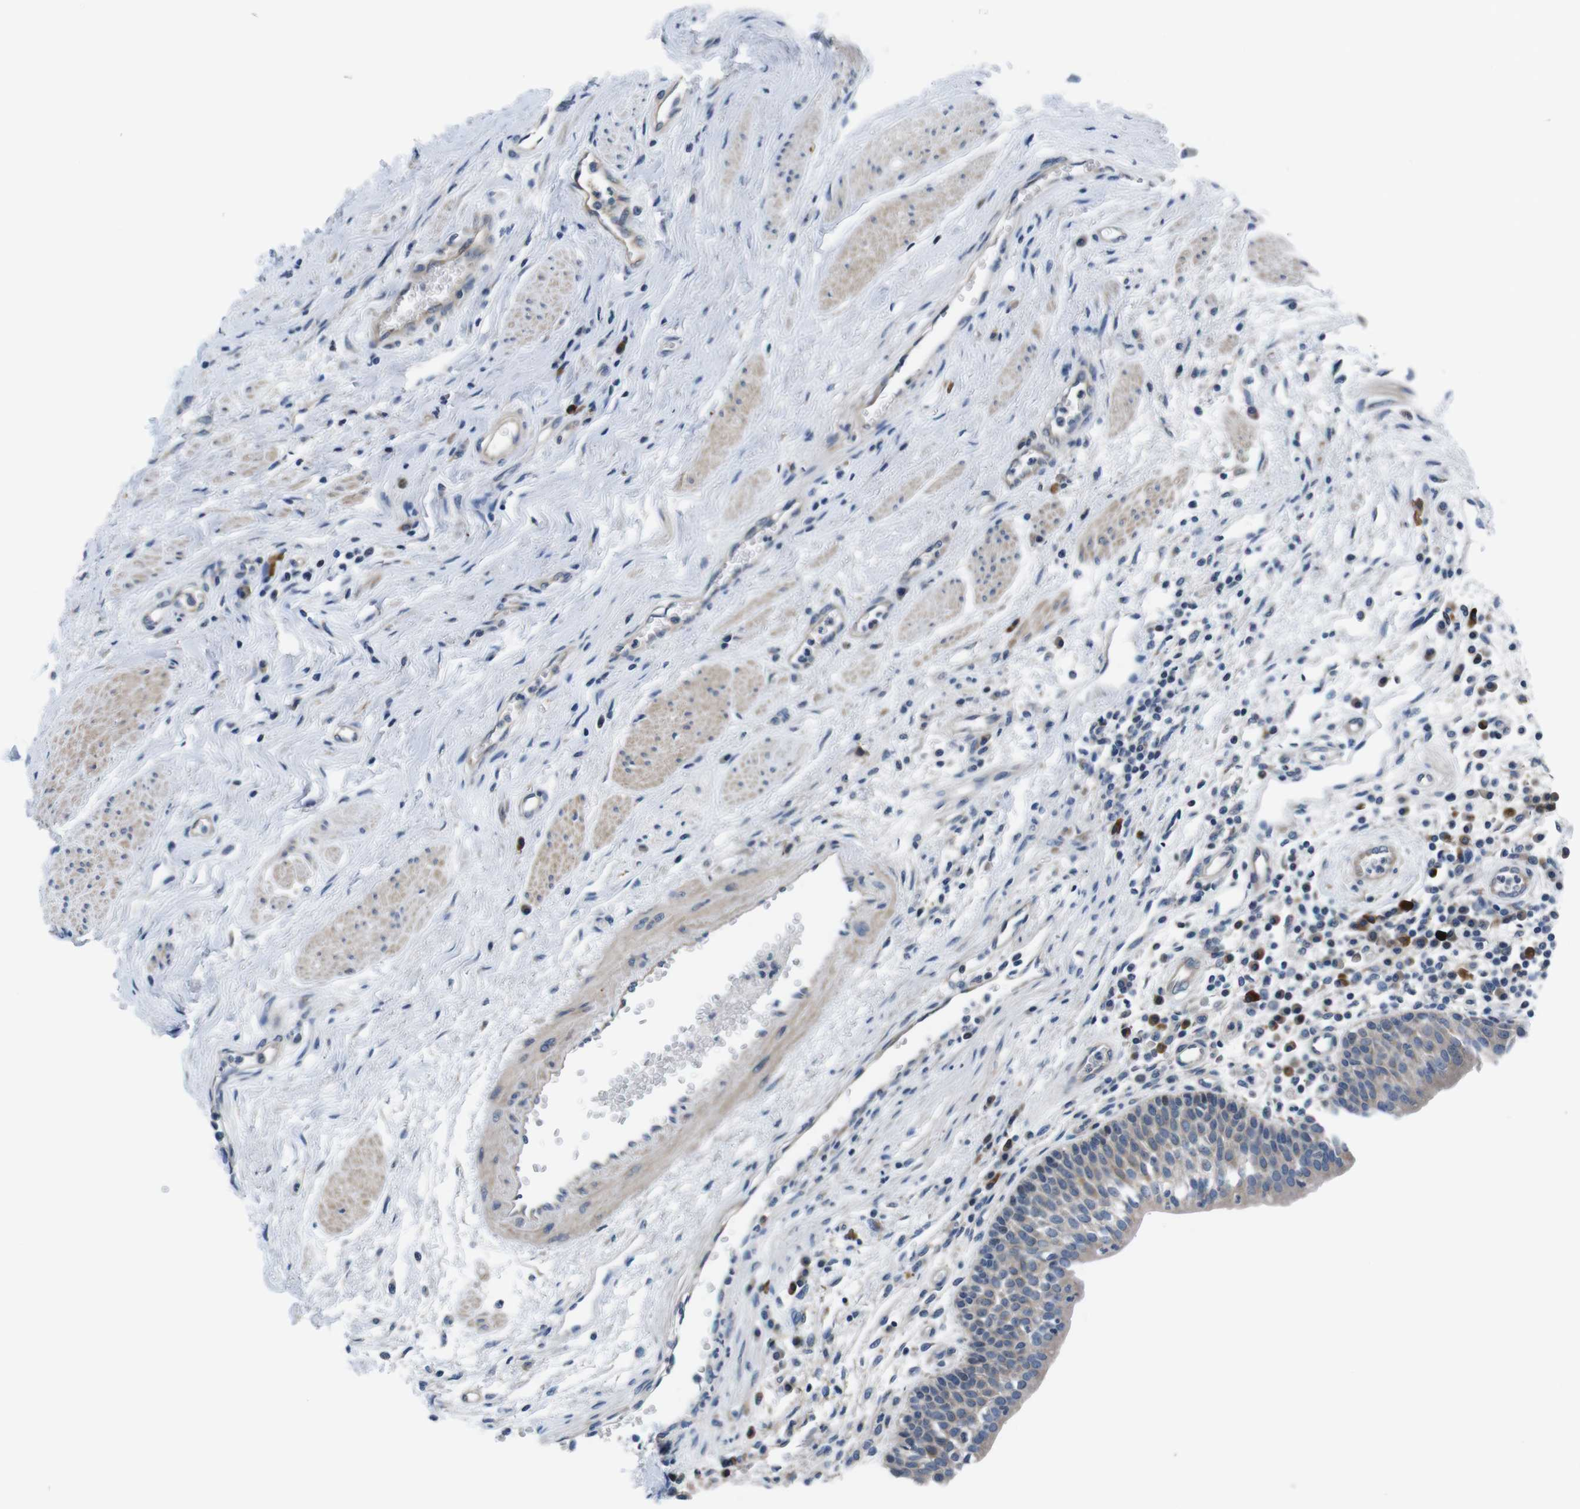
{"staining": {"intensity": "negative", "quantity": "none", "location": "none"}, "tissue": "urothelial cancer", "cell_type": "Tumor cells", "image_type": "cancer", "snomed": [{"axis": "morphology", "description": "Urothelial carcinoma, High grade"}, {"axis": "topography", "description": "Urinary bladder"}], "caption": "Photomicrograph shows no significant protein expression in tumor cells of urothelial cancer.", "gene": "JAK1", "patient": {"sex": "female", "age": 85}}